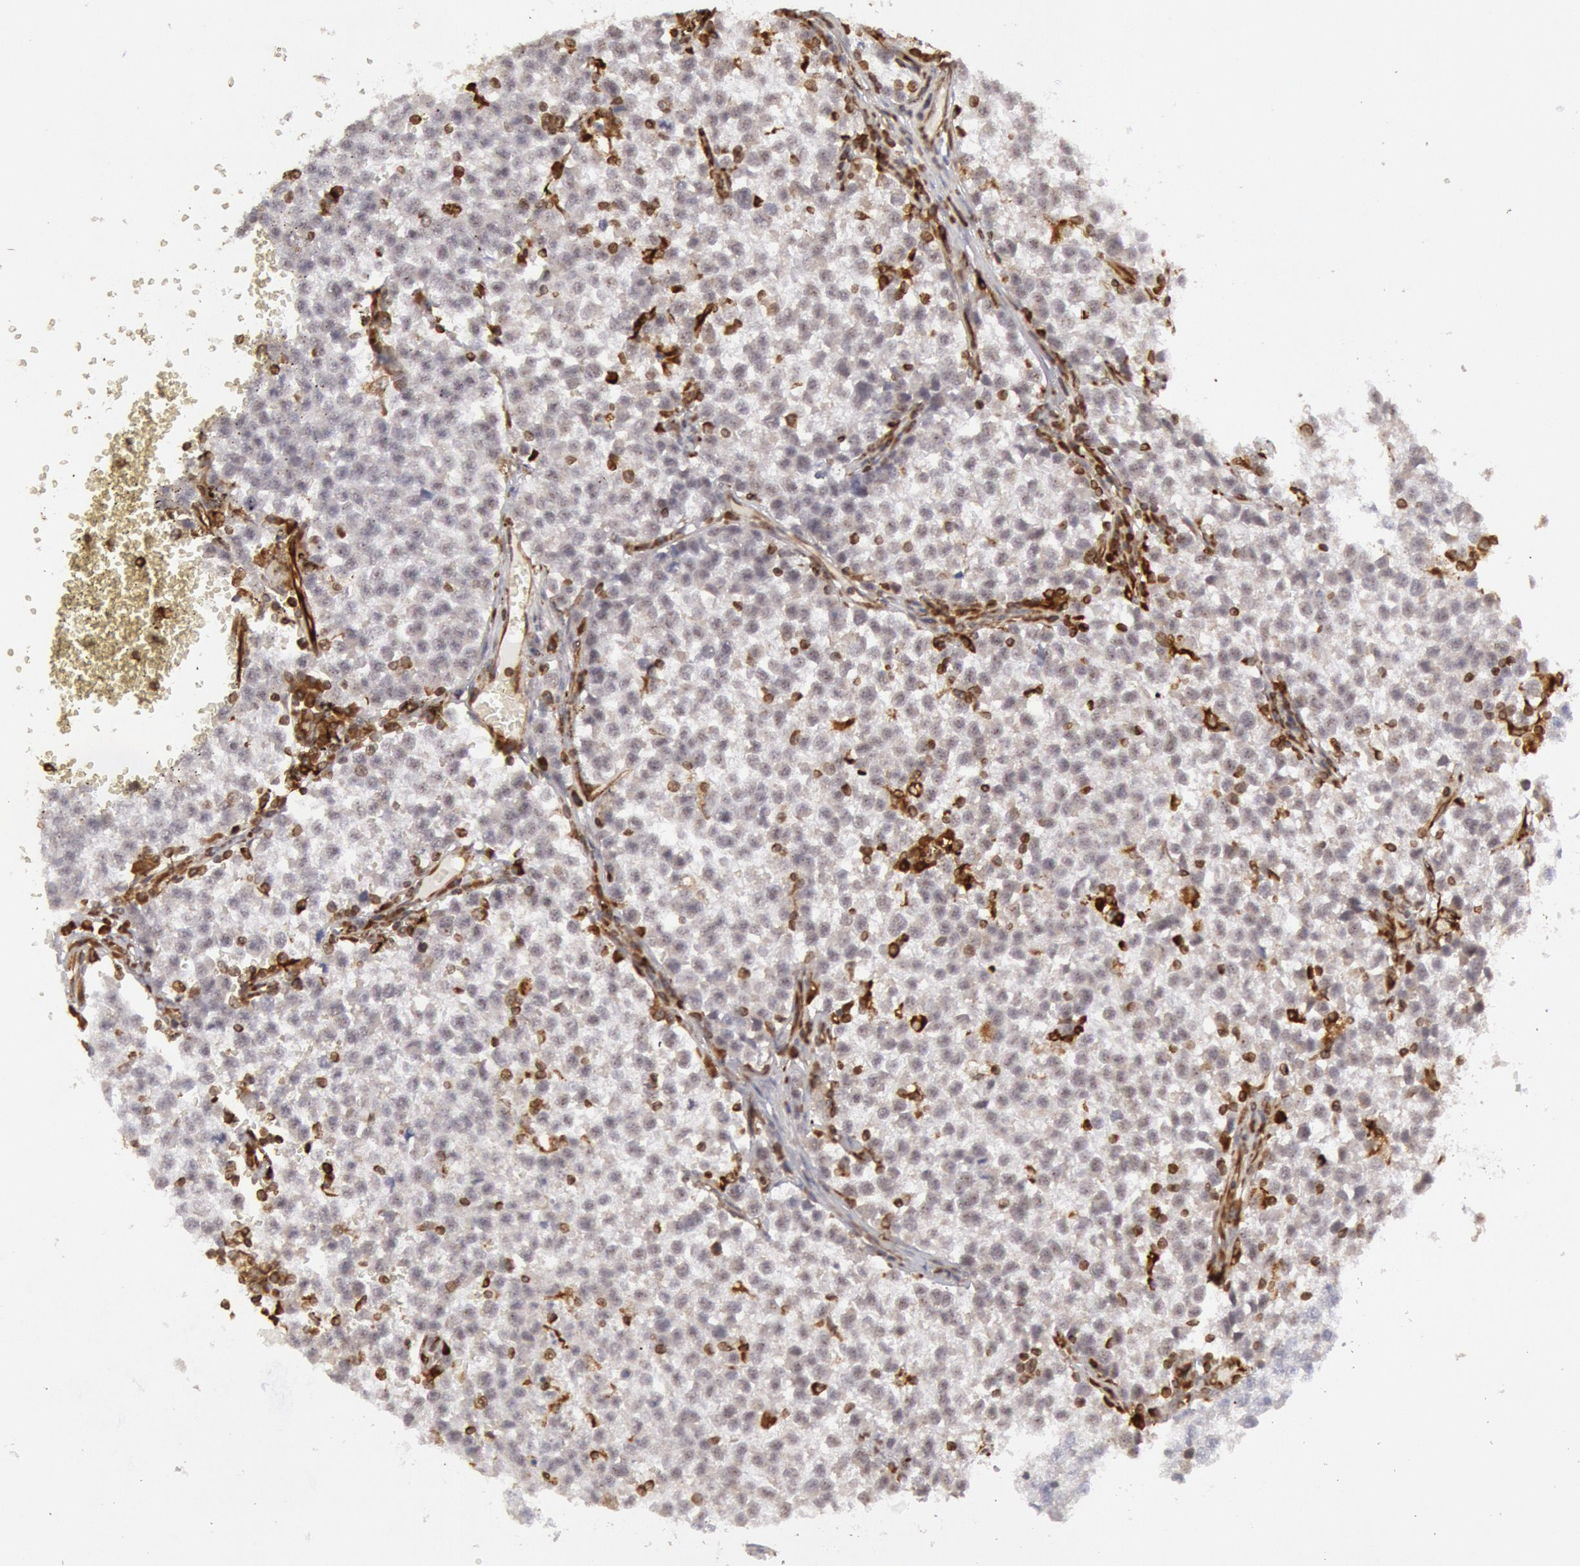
{"staining": {"intensity": "negative", "quantity": "none", "location": "none"}, "tissue": "testis cancer", "cell_type": "Tumor cells", "image_type": "cancer", "snomed": [{"axis": "morphology", "description": "Seminoma, NOS"}, {"axis": "topography", "description": "Testis"}], "caption": "The histopathology image displays no significant positivity in tumor cells of testis seminoma.", "gene": "TAP2", "patient": {"sex": "male", "age": 35}}